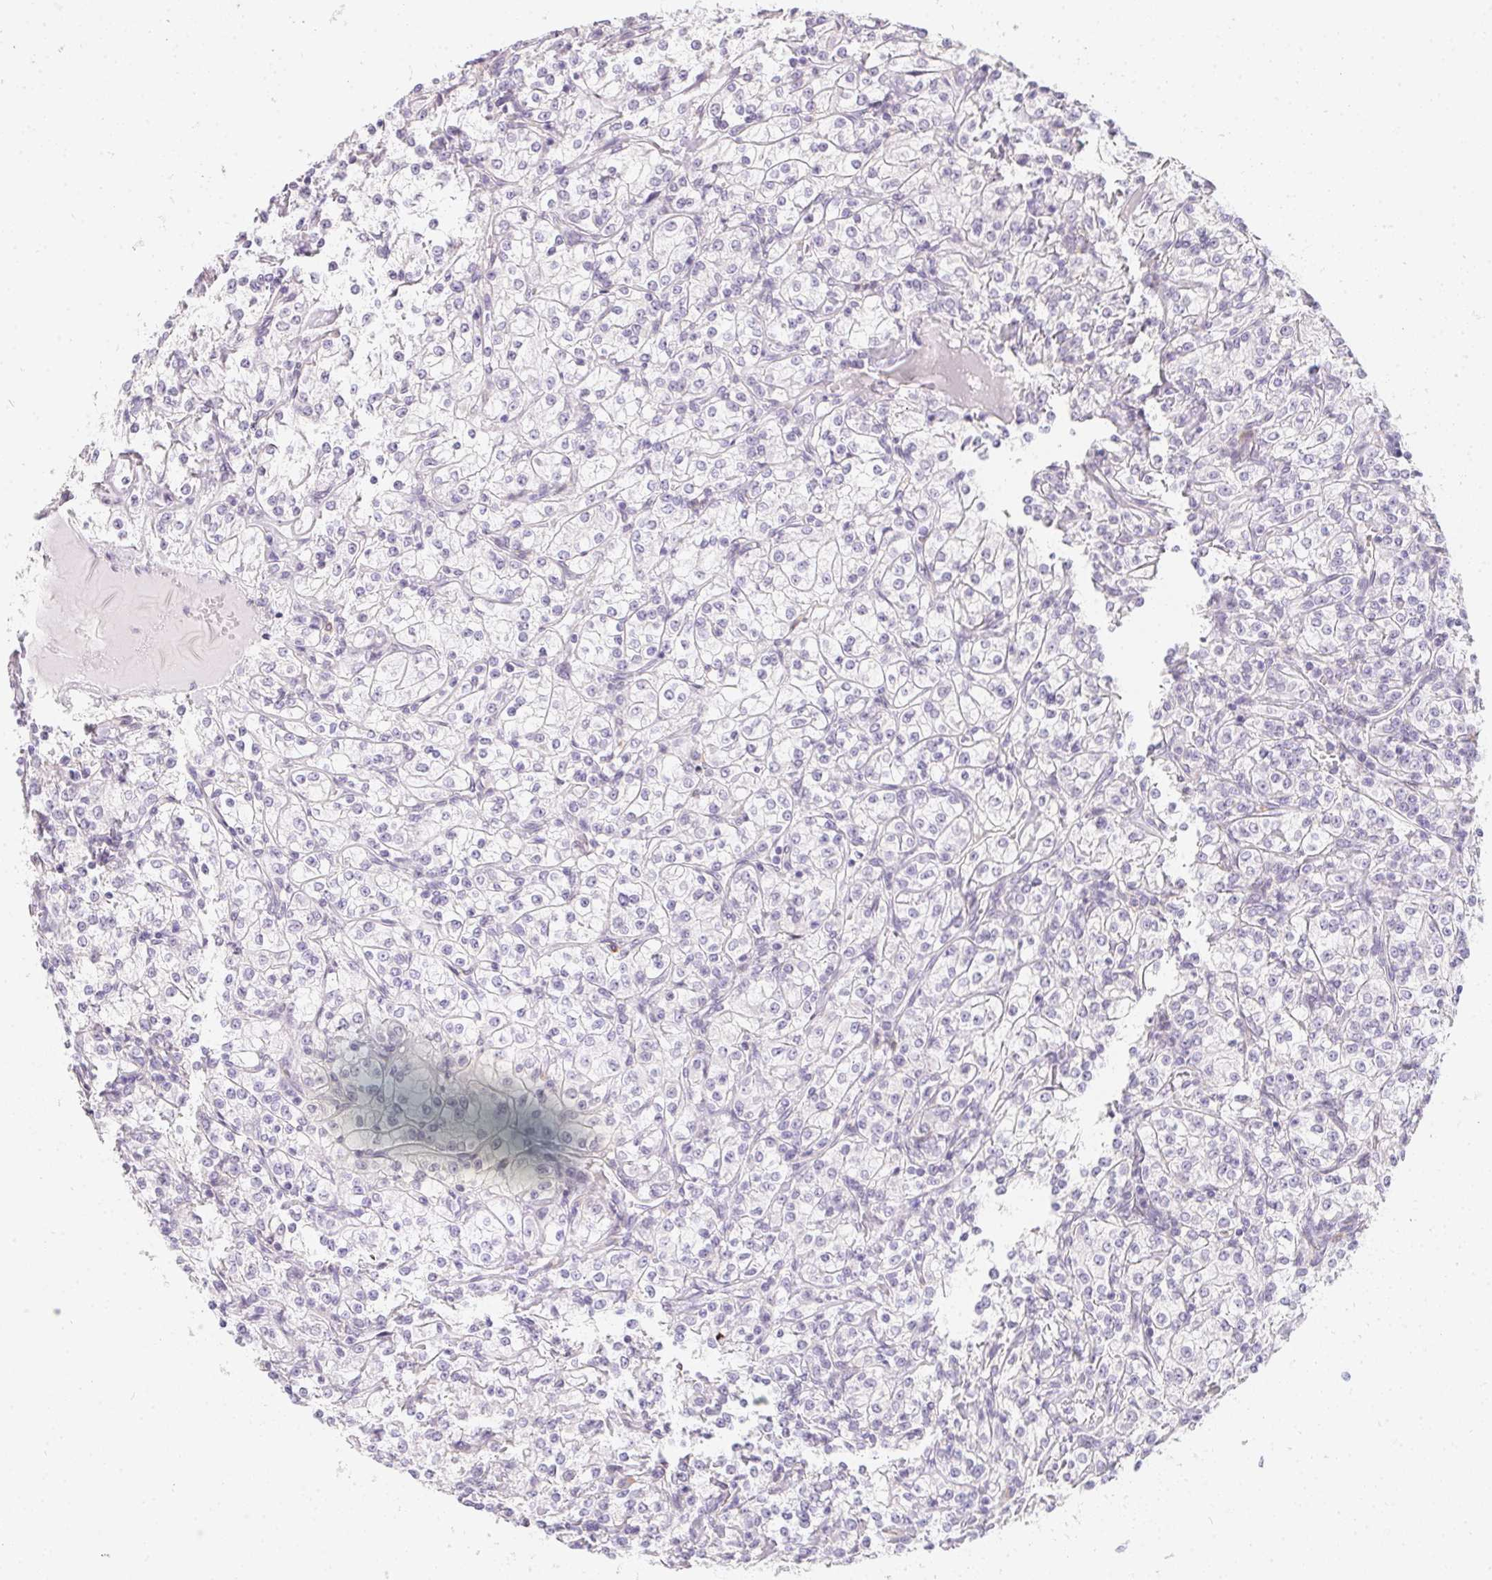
{"staining": {"intensity": "negative", "quantity": "none", "location": "none"}, "tissue": "renal cancer", "cell_type": "Tumor cells", "image_type": "cancer", "snomed": [{"axis": "morphology", "description": "Adenocarcinoma, NOS"}, {"axis": "topography", "description": "Kidney"}], "caption": "DAB (3,3'-diaminobenzidine) immunohistochemical staining of human renal adenocarcinoma reveals no significant positivity in tumor cells.", "gene": "MORC1", "patient": {"sex": "male", "age": 77}}